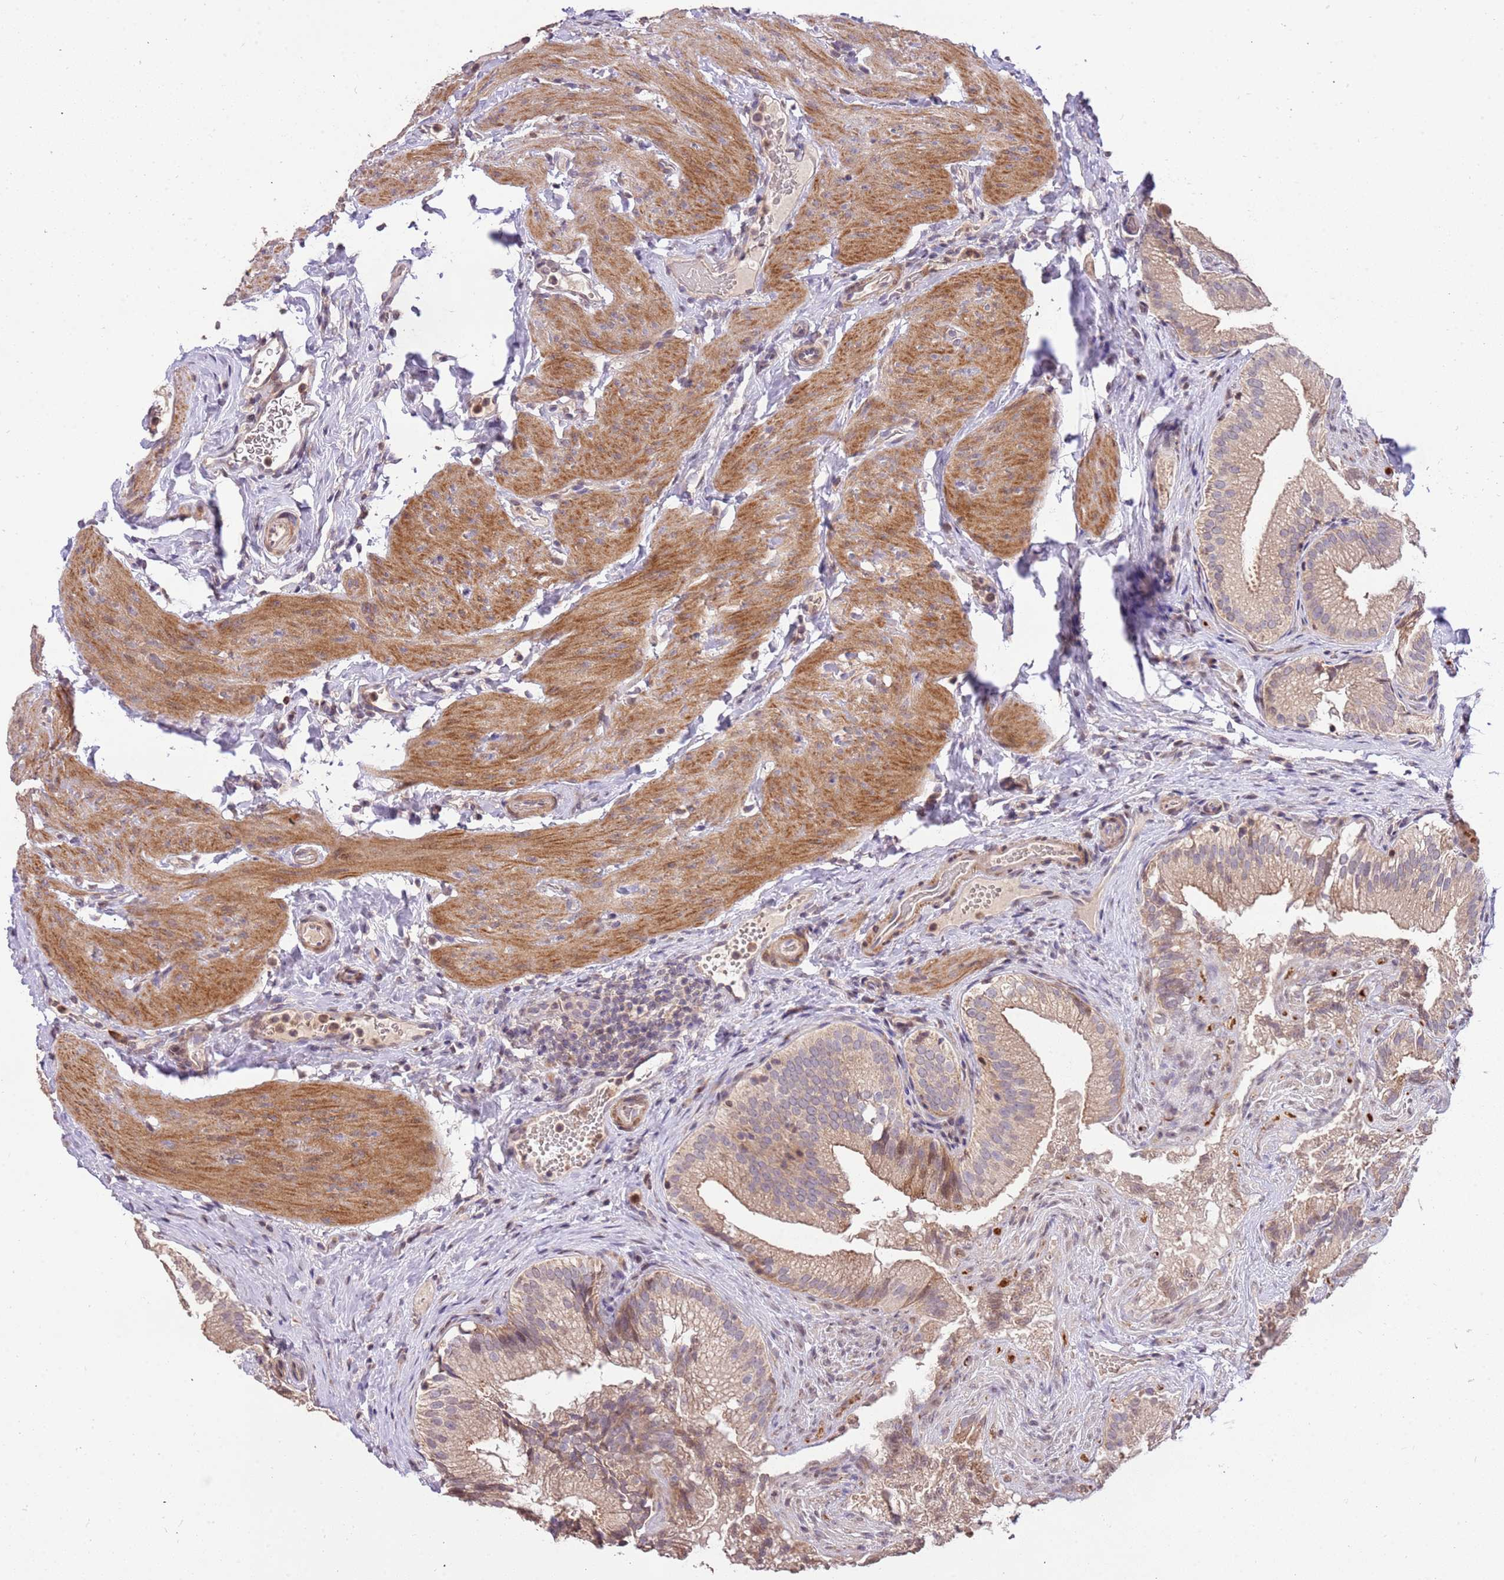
{"staining": {"intensity": "moderate", "quantity": ">75%", "location": "cytoplasmic/membranous"}, "tissue": "gallbladder", "cell_type": "Glandular cells", "image_type": "normal", "snomed": [{"axis": "morphology", "description": "Normal tissue, NOS"}, {"axis": "topography", "description": "Gallbladder"}], "caption": "Immunohistochemical staining of normal human gallbladder reveals medium levels of moderate cytoplasmic/membranous positivity in approximately >75% of glandular cells.", "gene": "SLC16A4", "patient": {"sex": "female", "age": 30}}